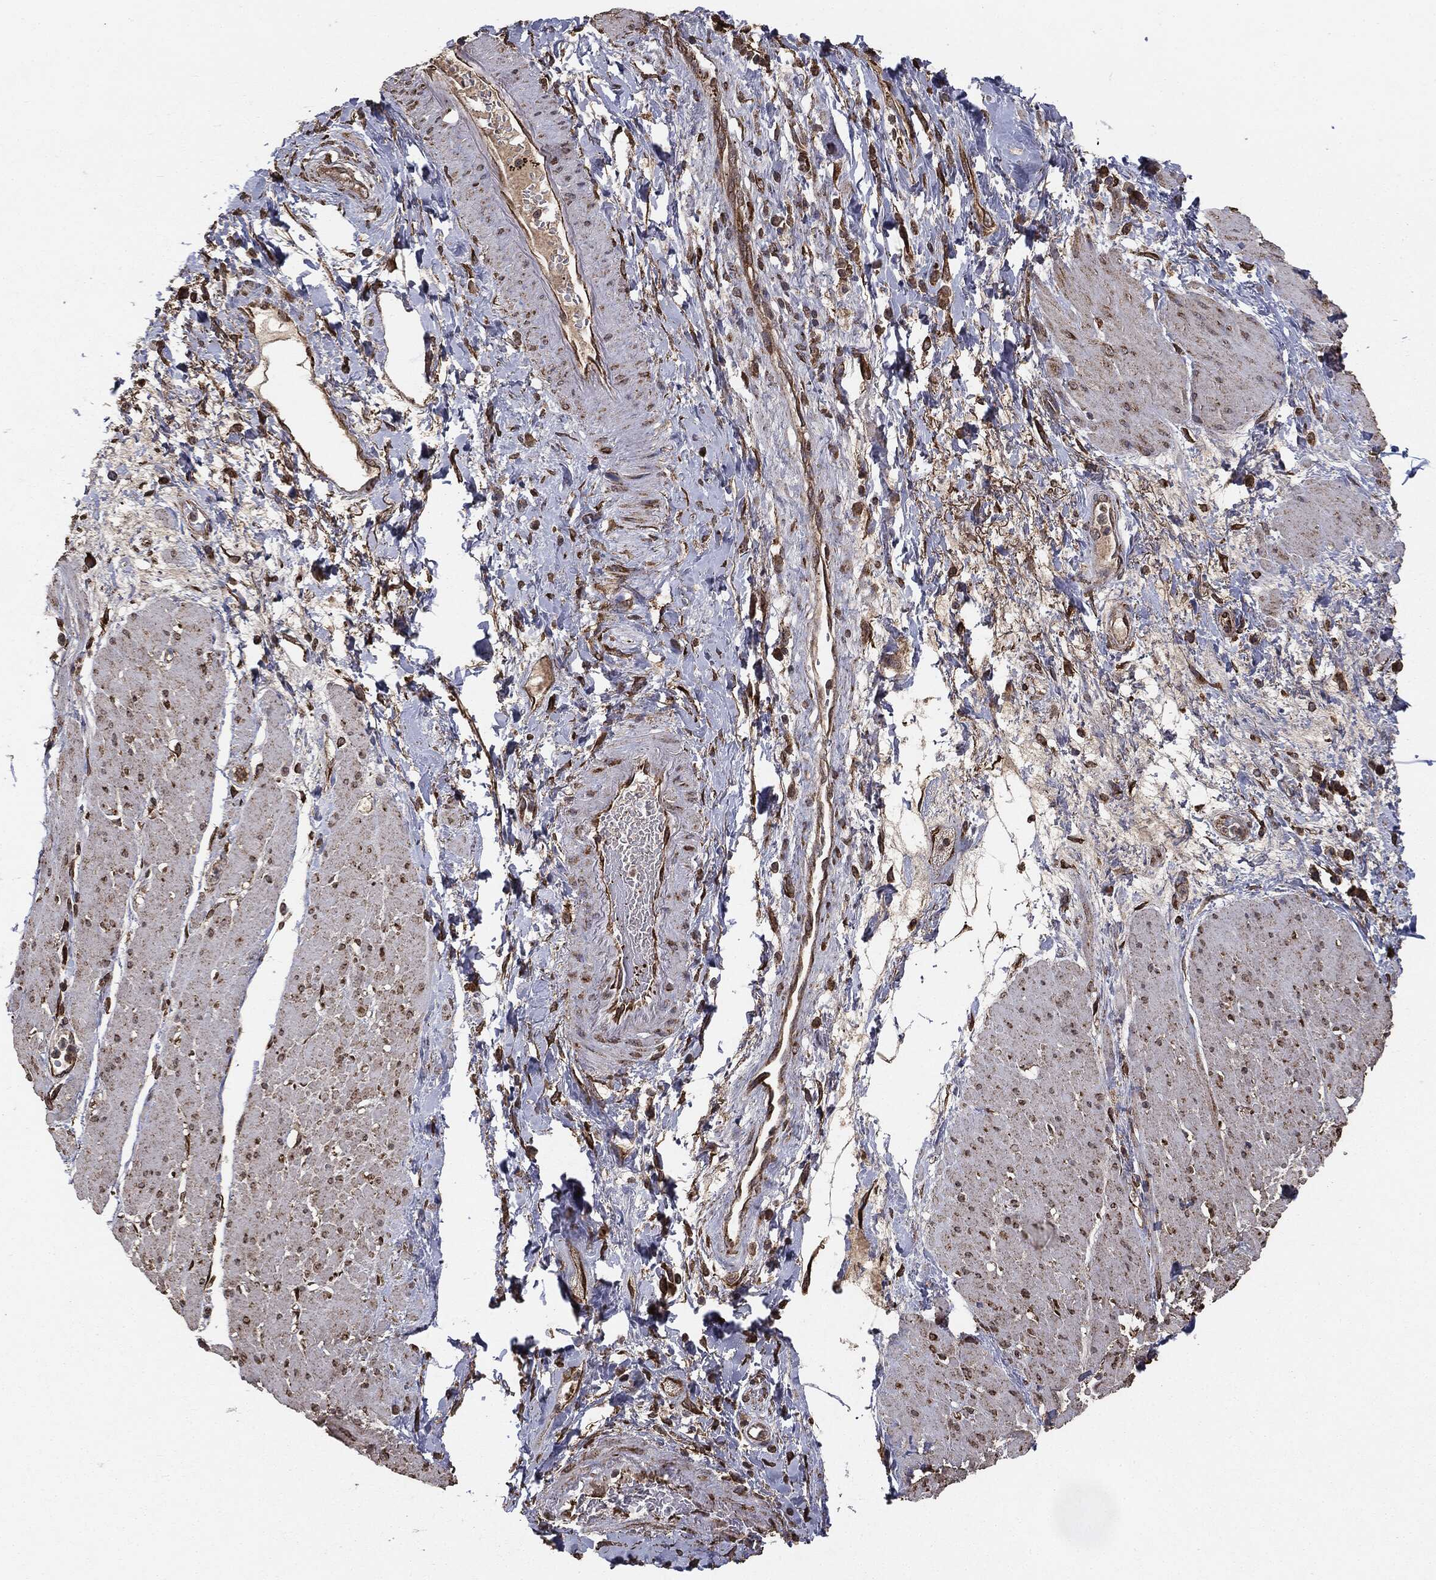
{"staining": {"intensity": "negative", "quantity": "none", "location": "none"}, "tissue": "smooth muscle", "cell_type": "Smooth muscle cells", "image_type": "normal", "snomed": [{"axis": "morphology", "description": "Normal tissue, NOS"}, {"axis": "topography", "description": "Soft tissue"}, {"axis": "topography", "description": "Smooth muscle"}], "caption": "The histopathology image shows no significant expression in smooth muscle cells of smooth muscle. Brightfield microscopy of IHC stained with DAB (3,3'-diaminobenzidine) (brown) and hematoxylin (blue), captured at high magnification.", "gene": "MTOR", "patient": {"sex": "male", "age": 72}}